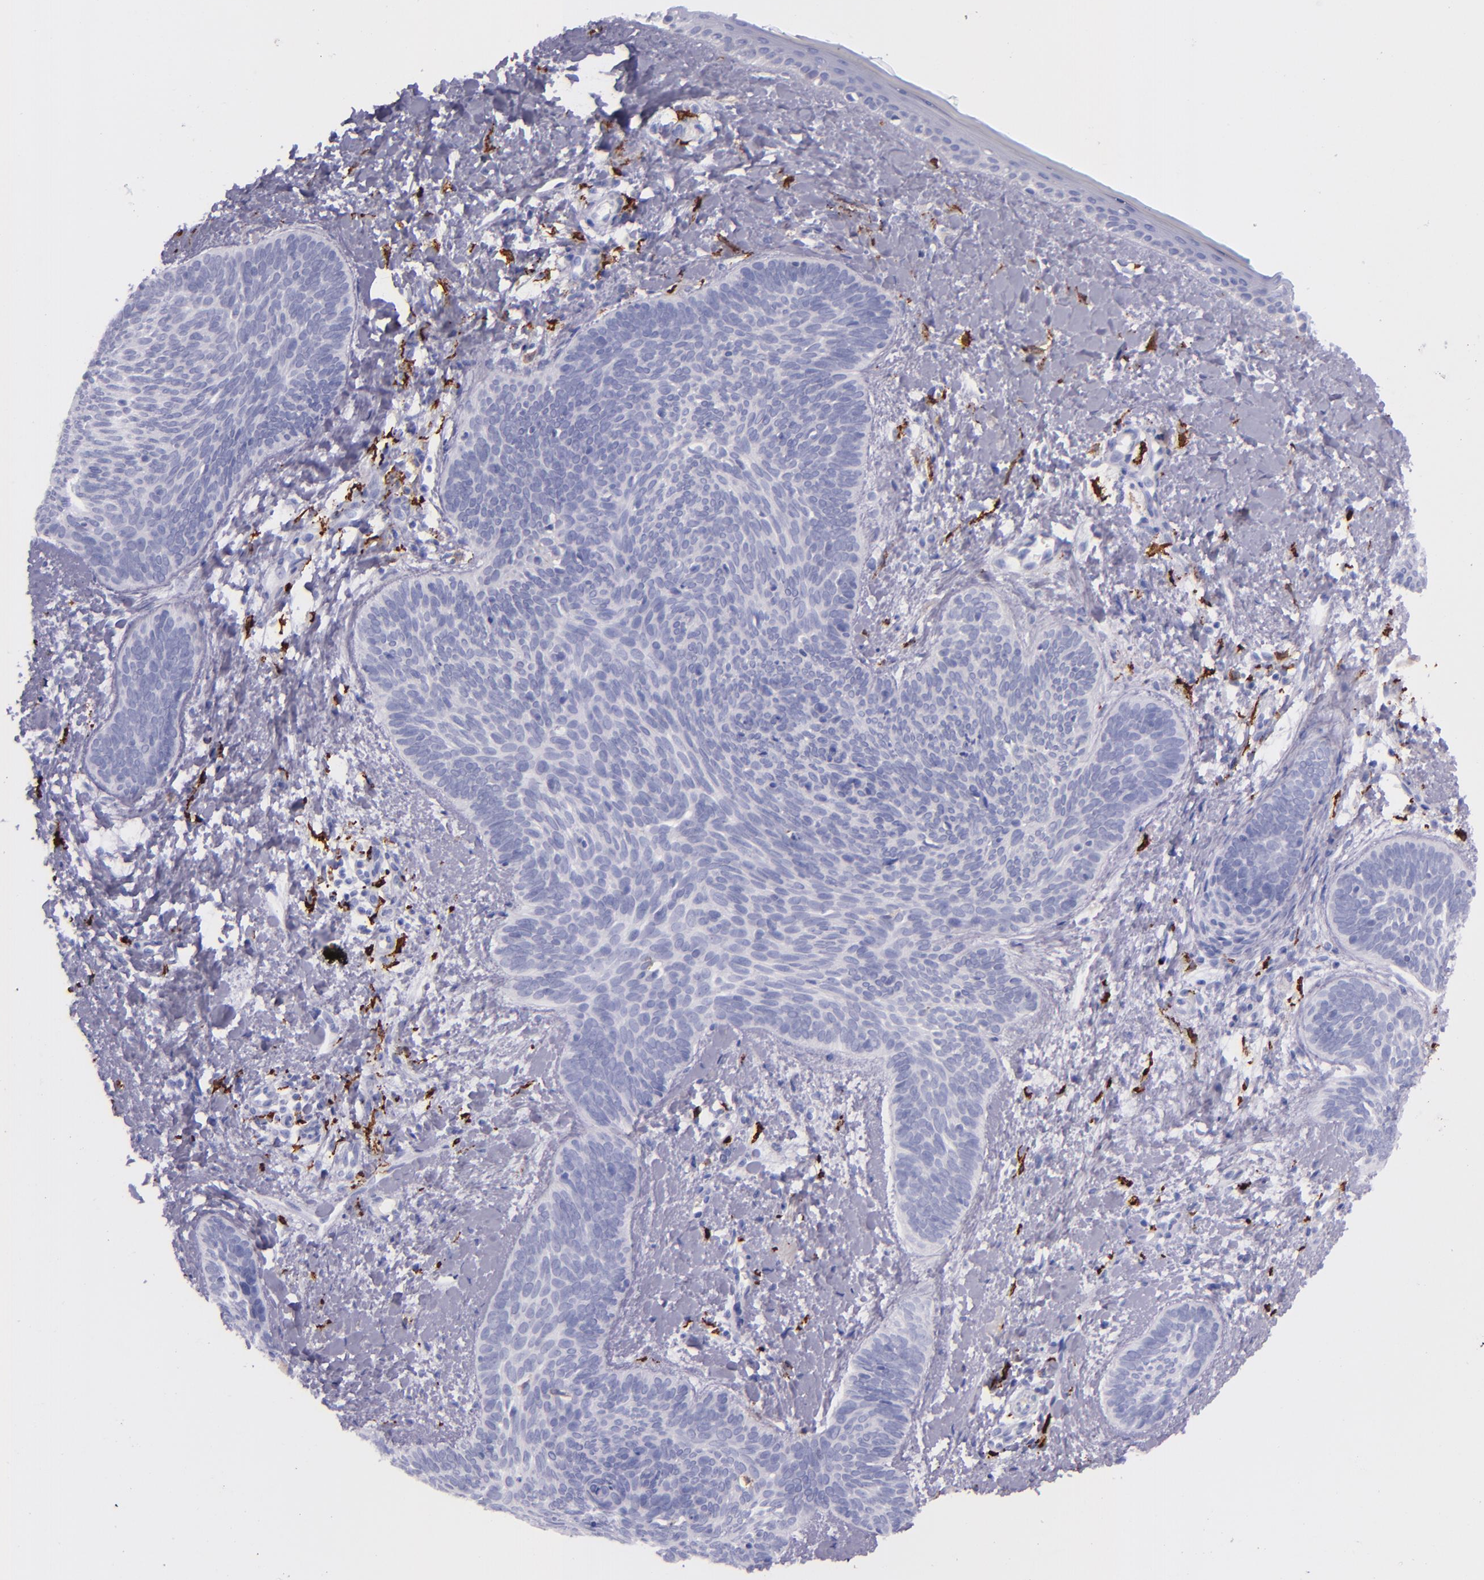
{"staining": {"intensity": "negative", "quantity": "none", "location": "none"}, "tissue": "skin cancer", "cell_type": "Tumor cells", "image_type": "cancer", "snomed": [{"axis": "morphology", "description": "Basal cell carcinoma"}, {"axis": "topography", "description": "Skin"}], "caption": "Skin basal cell carcinoma stained for a protein using immunohistochemistry exhibits no positivity tumor cells.", "gene": "CD163", "patient": {"sex": "female", "age": 81}}